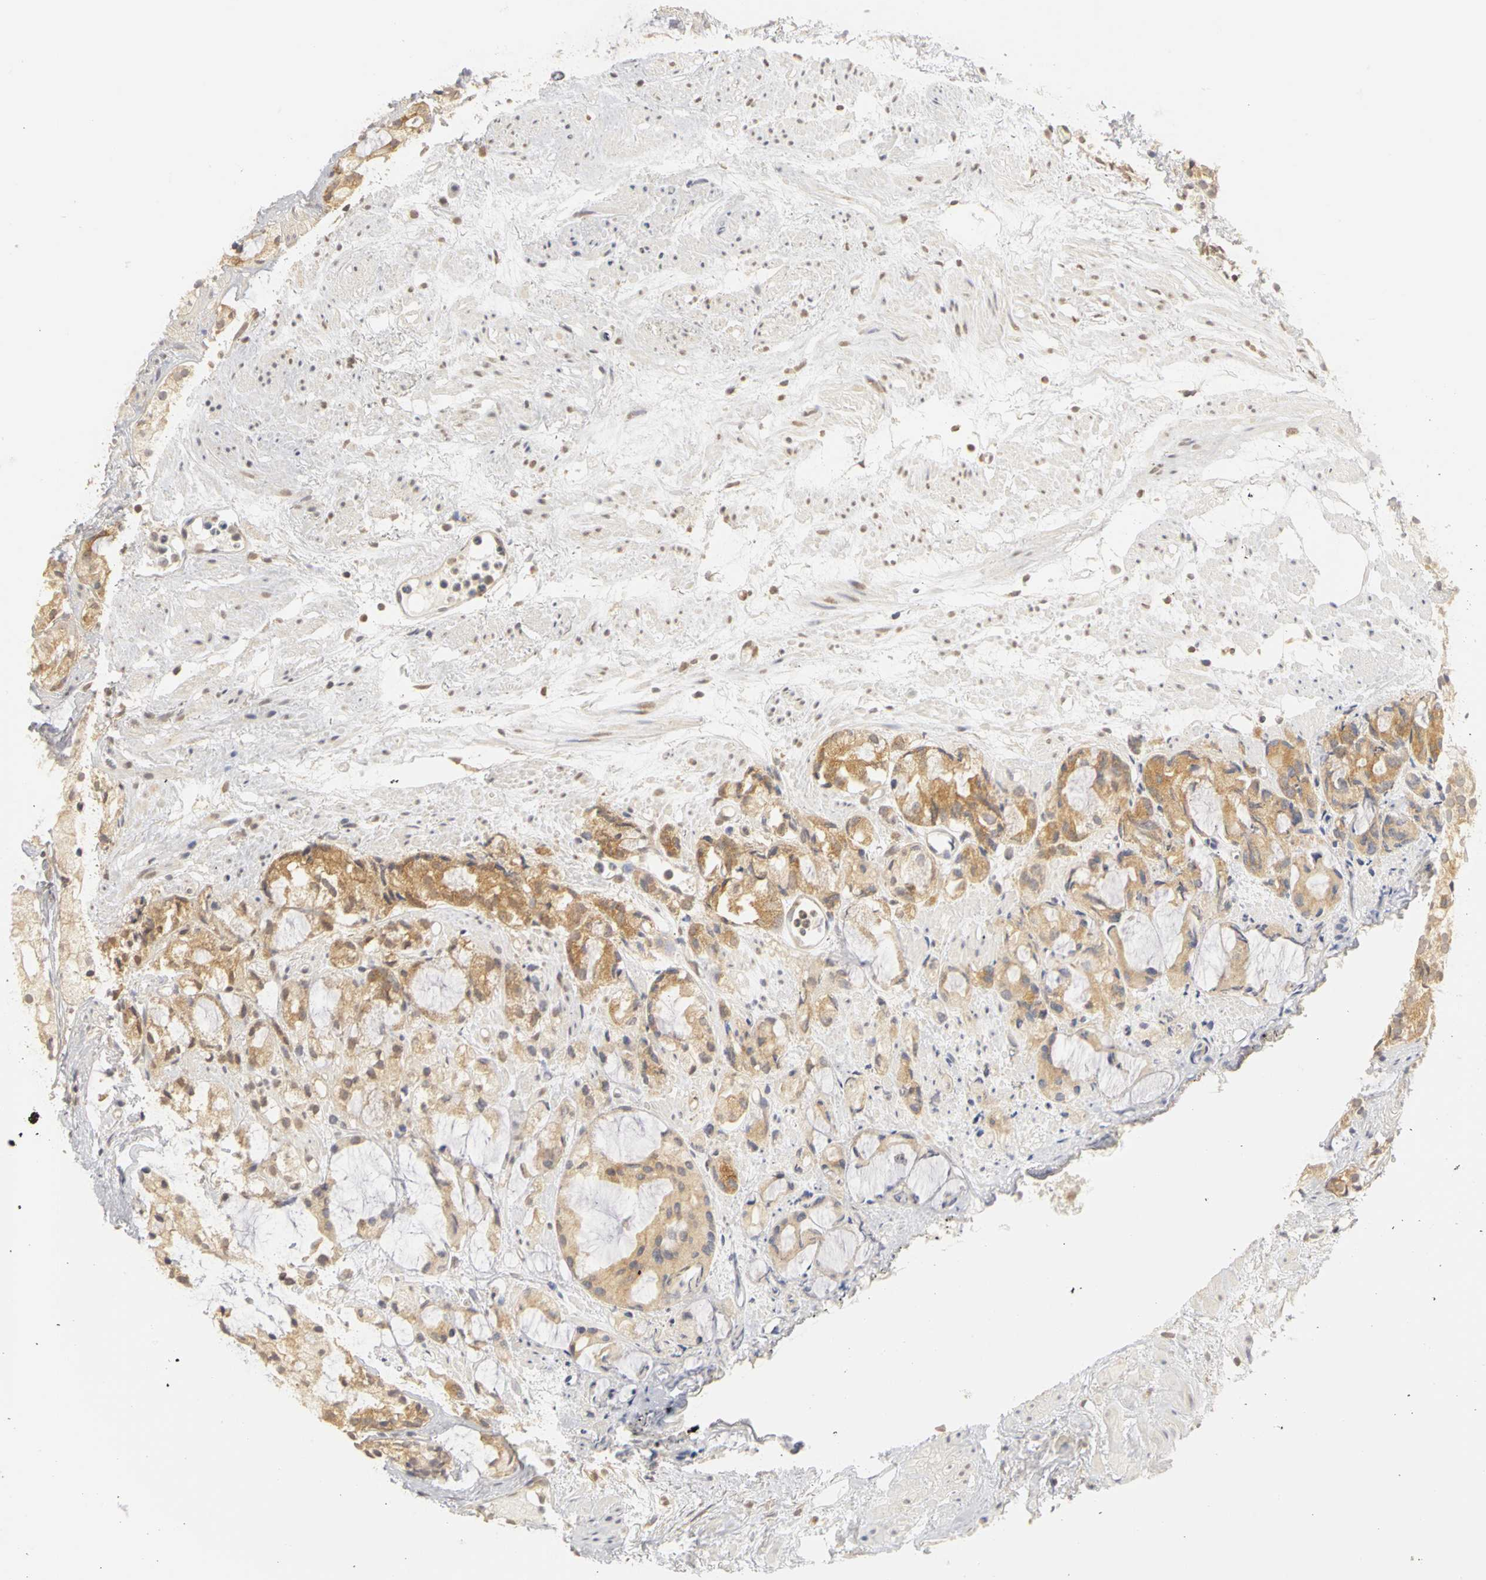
{"staining": {"intensity": "moderate", "quantity": ">75%", "location": "cytoplasmic/membranous"}, "tissue": "prostate cancer", "cell_type": "Tumor cells", "image_type": "cancer", "snomed": [{"axis": "morphology", "description": "Adenocarcinoma, High grade"}, {"axis": "topography", "description": "Prostate"}], "caption": "A photomicrograph showing moderate cytoplasmic/membranous positivity in approximately >75% of tumor cells in prostate cancer (high-grade adenocarcinoma), as visualized by brown immunohistochemical staining.", "gene": "IRAK1", "patient": {"sex": "male", "age": 85}}